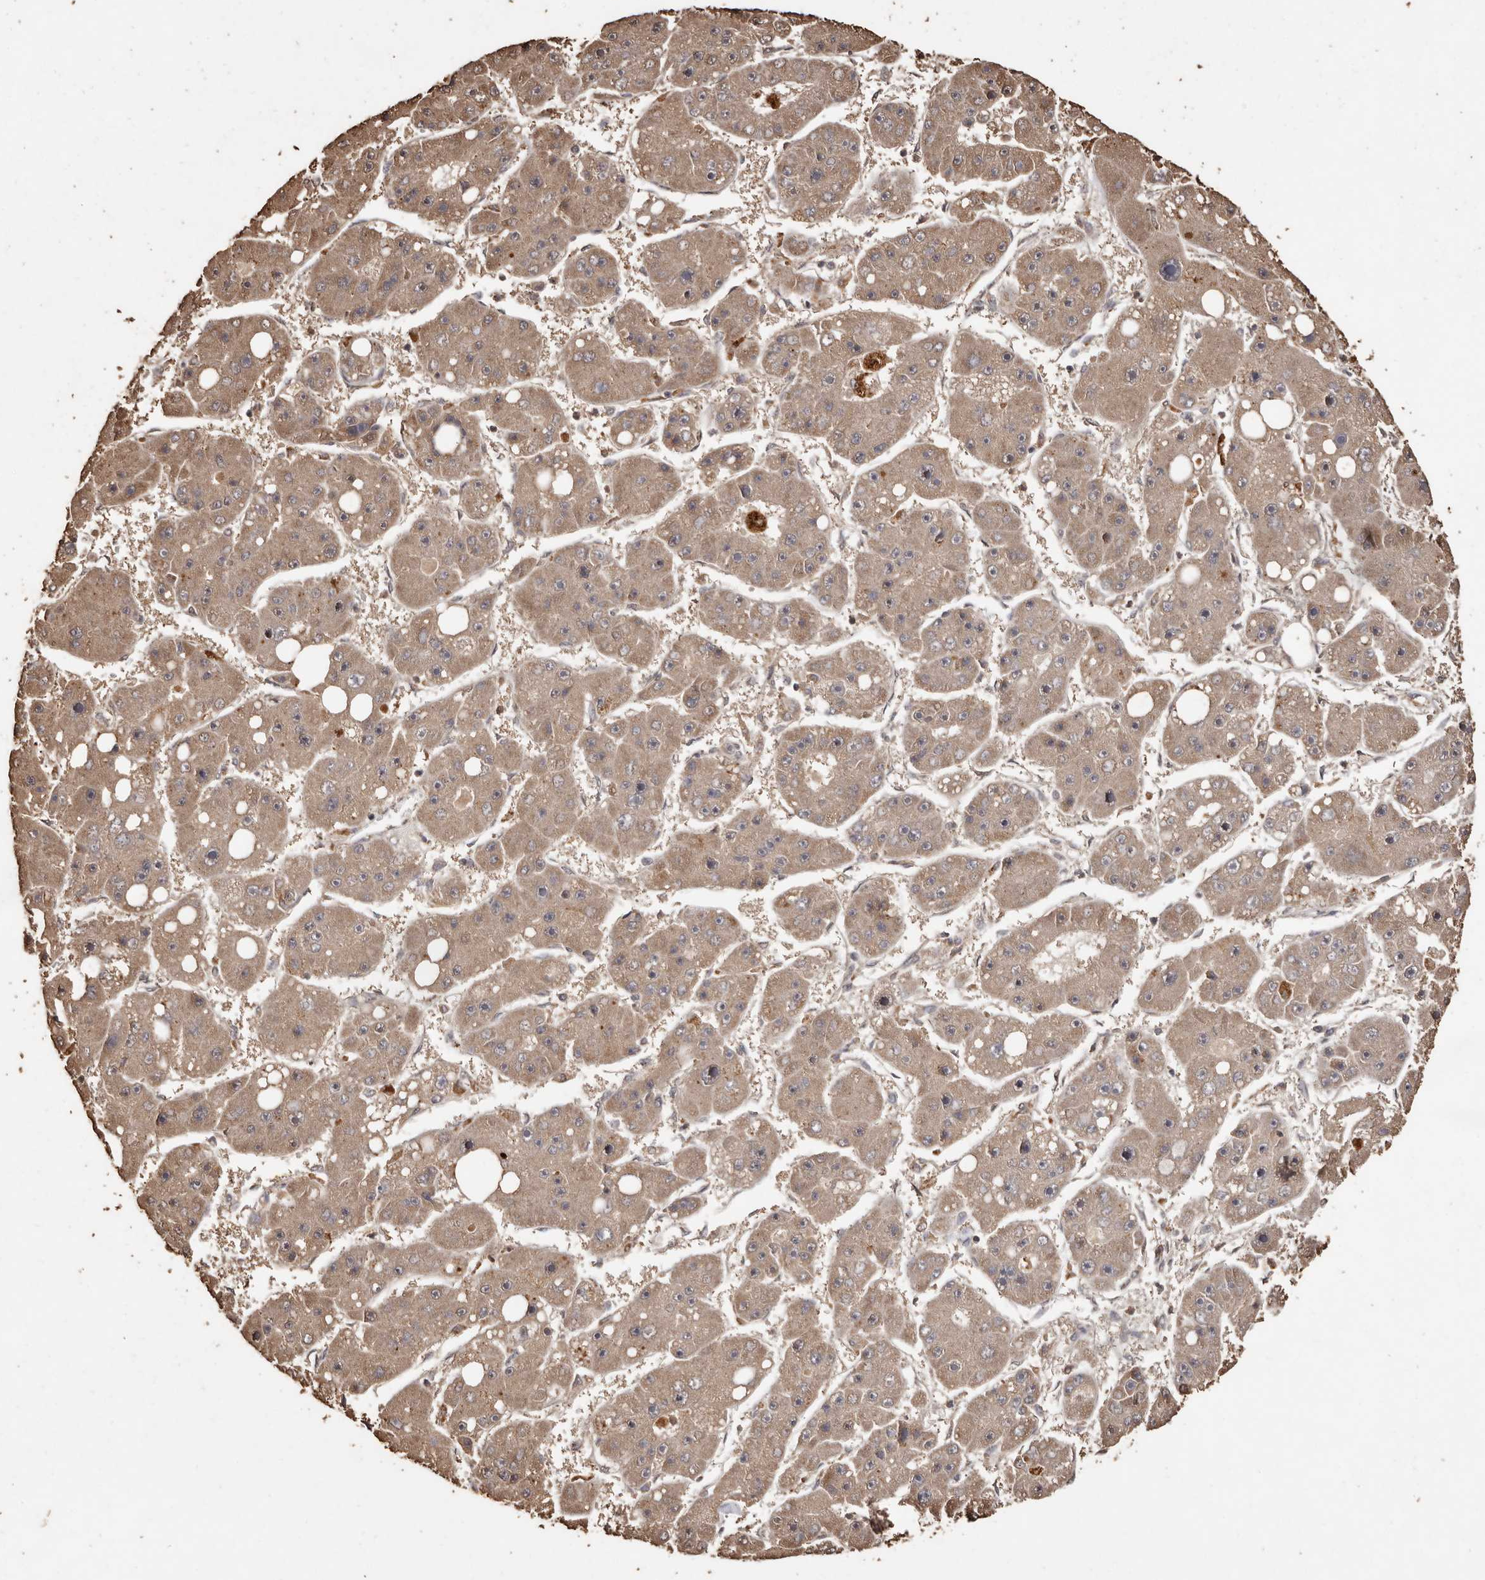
{"staining": {"intensity": "weak", "quantity": ">75%", "location": "cytoplasmic/membranous"}, "tissue": "liver cancer", "cell_type": "Tumor cells", "image_type": "cancer", "snomed": [{"axis": "morphology", "description": "Carcinoma, Hepatocellular, NOS"}, {"axis": "topography", "description": "Liver"}], "caption": "Weak cytoplasmic/membranous protein positivity is present in approximately >75% of tumor cells in hepatocellular carcinoma (liver).", "gene": "PKDCC", "patient": {"sex": "female", "age": 61}}